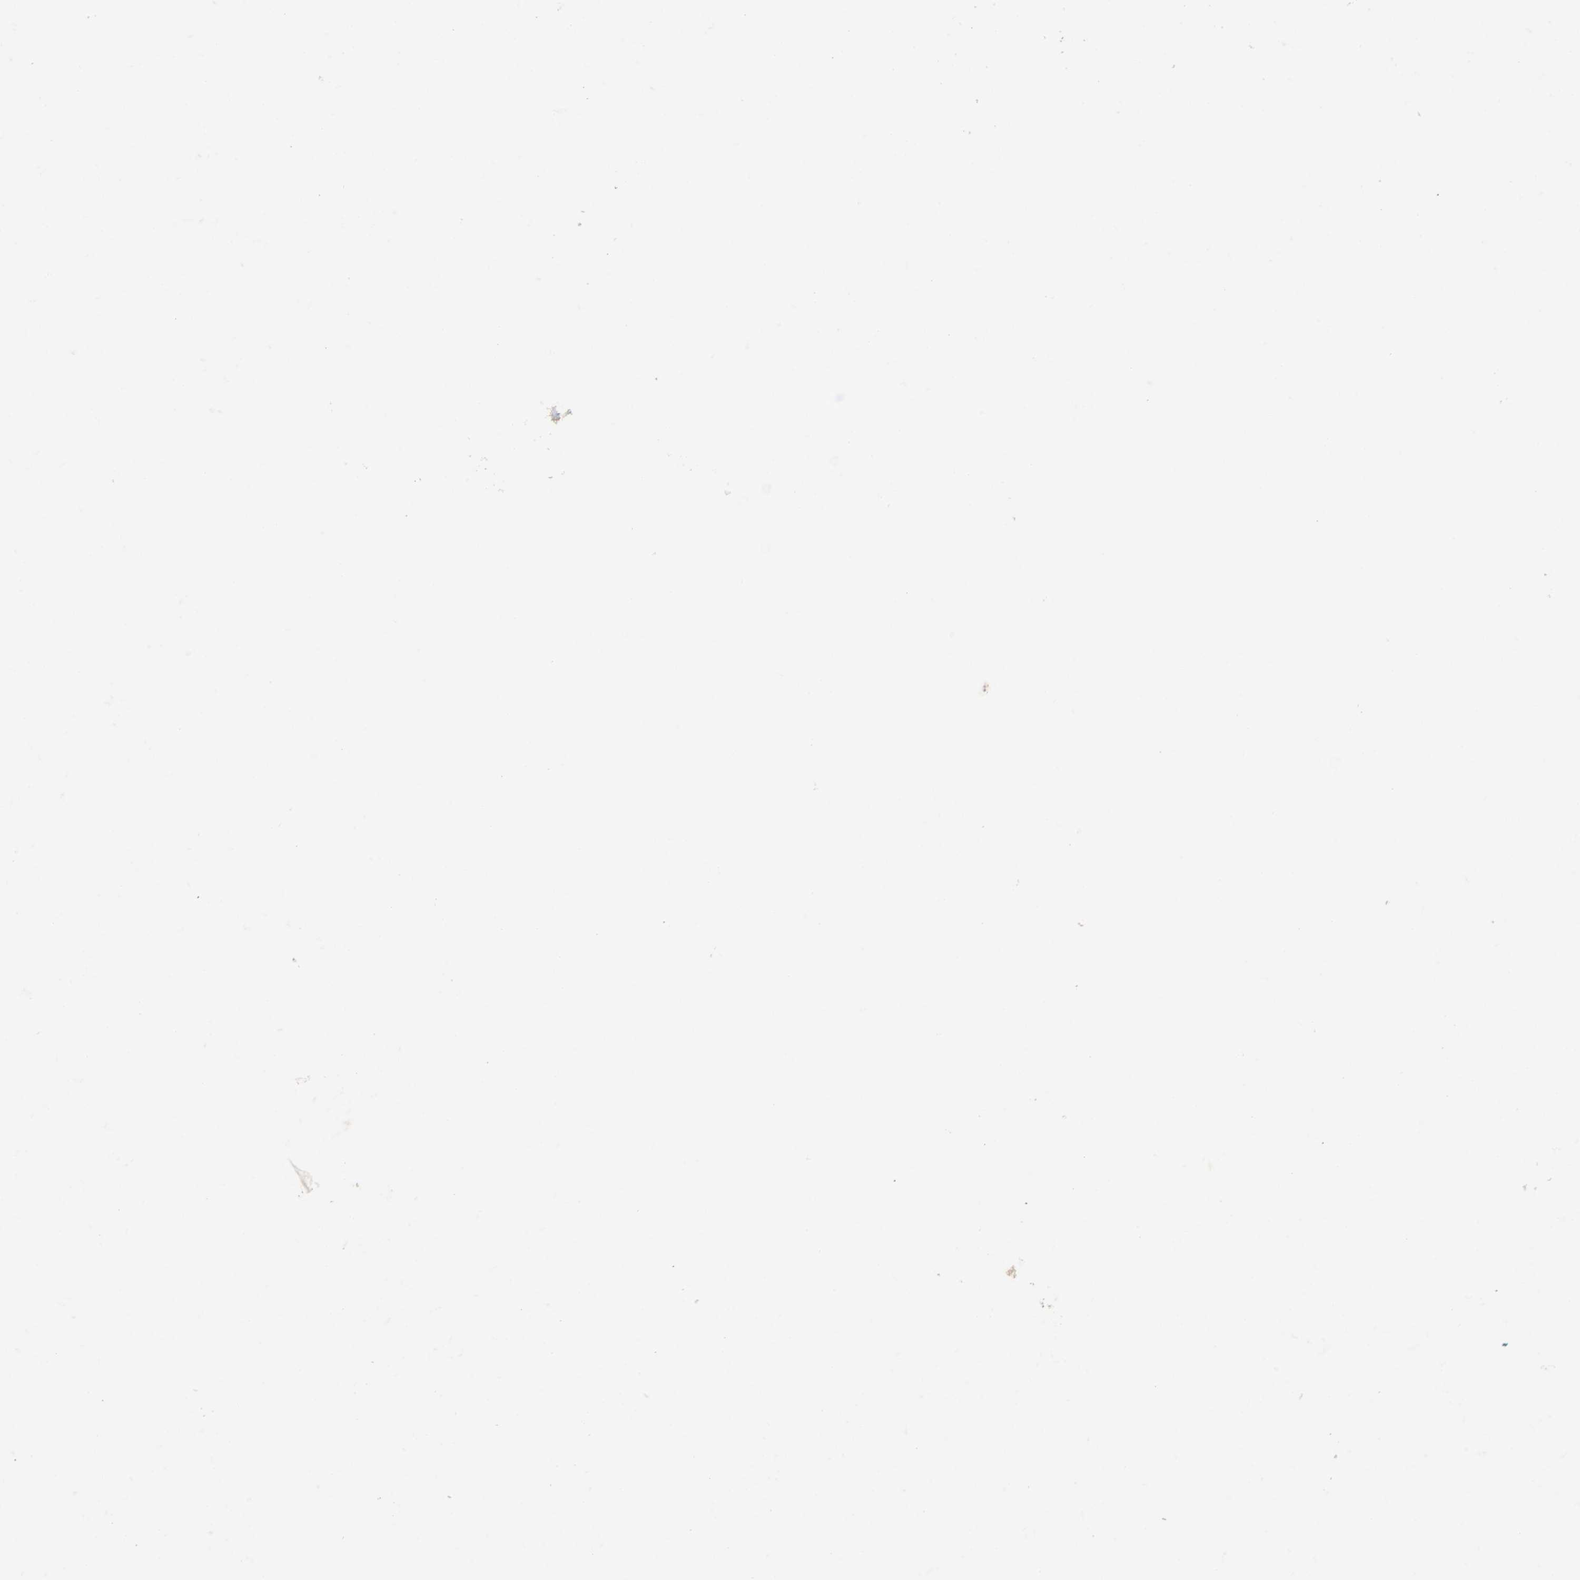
{"staining": {"intensity": "weak", "quantity": "<25%", "location": "cytoplasmic/membranous"}, "tissue": "bone marrow", "cell_type": "Hematopoietic cells", "image_type": "normal", "snomed": [{"axis": "morphology", "description": "Normal tissue, NOS"}, {"axis": "topography", "description": "Bone marrow"}], "caption": "Hematopoietic cells show no significant expression in unremarkable bone marrow. Brightfield microscopy of IHC stained with DAB (3,3'-diaminobenzidine) (brown) and hematoxylin (blue), captured at high magnification.", "gene": "TTF2", "patient": {"sex": "male", "age": 78}}